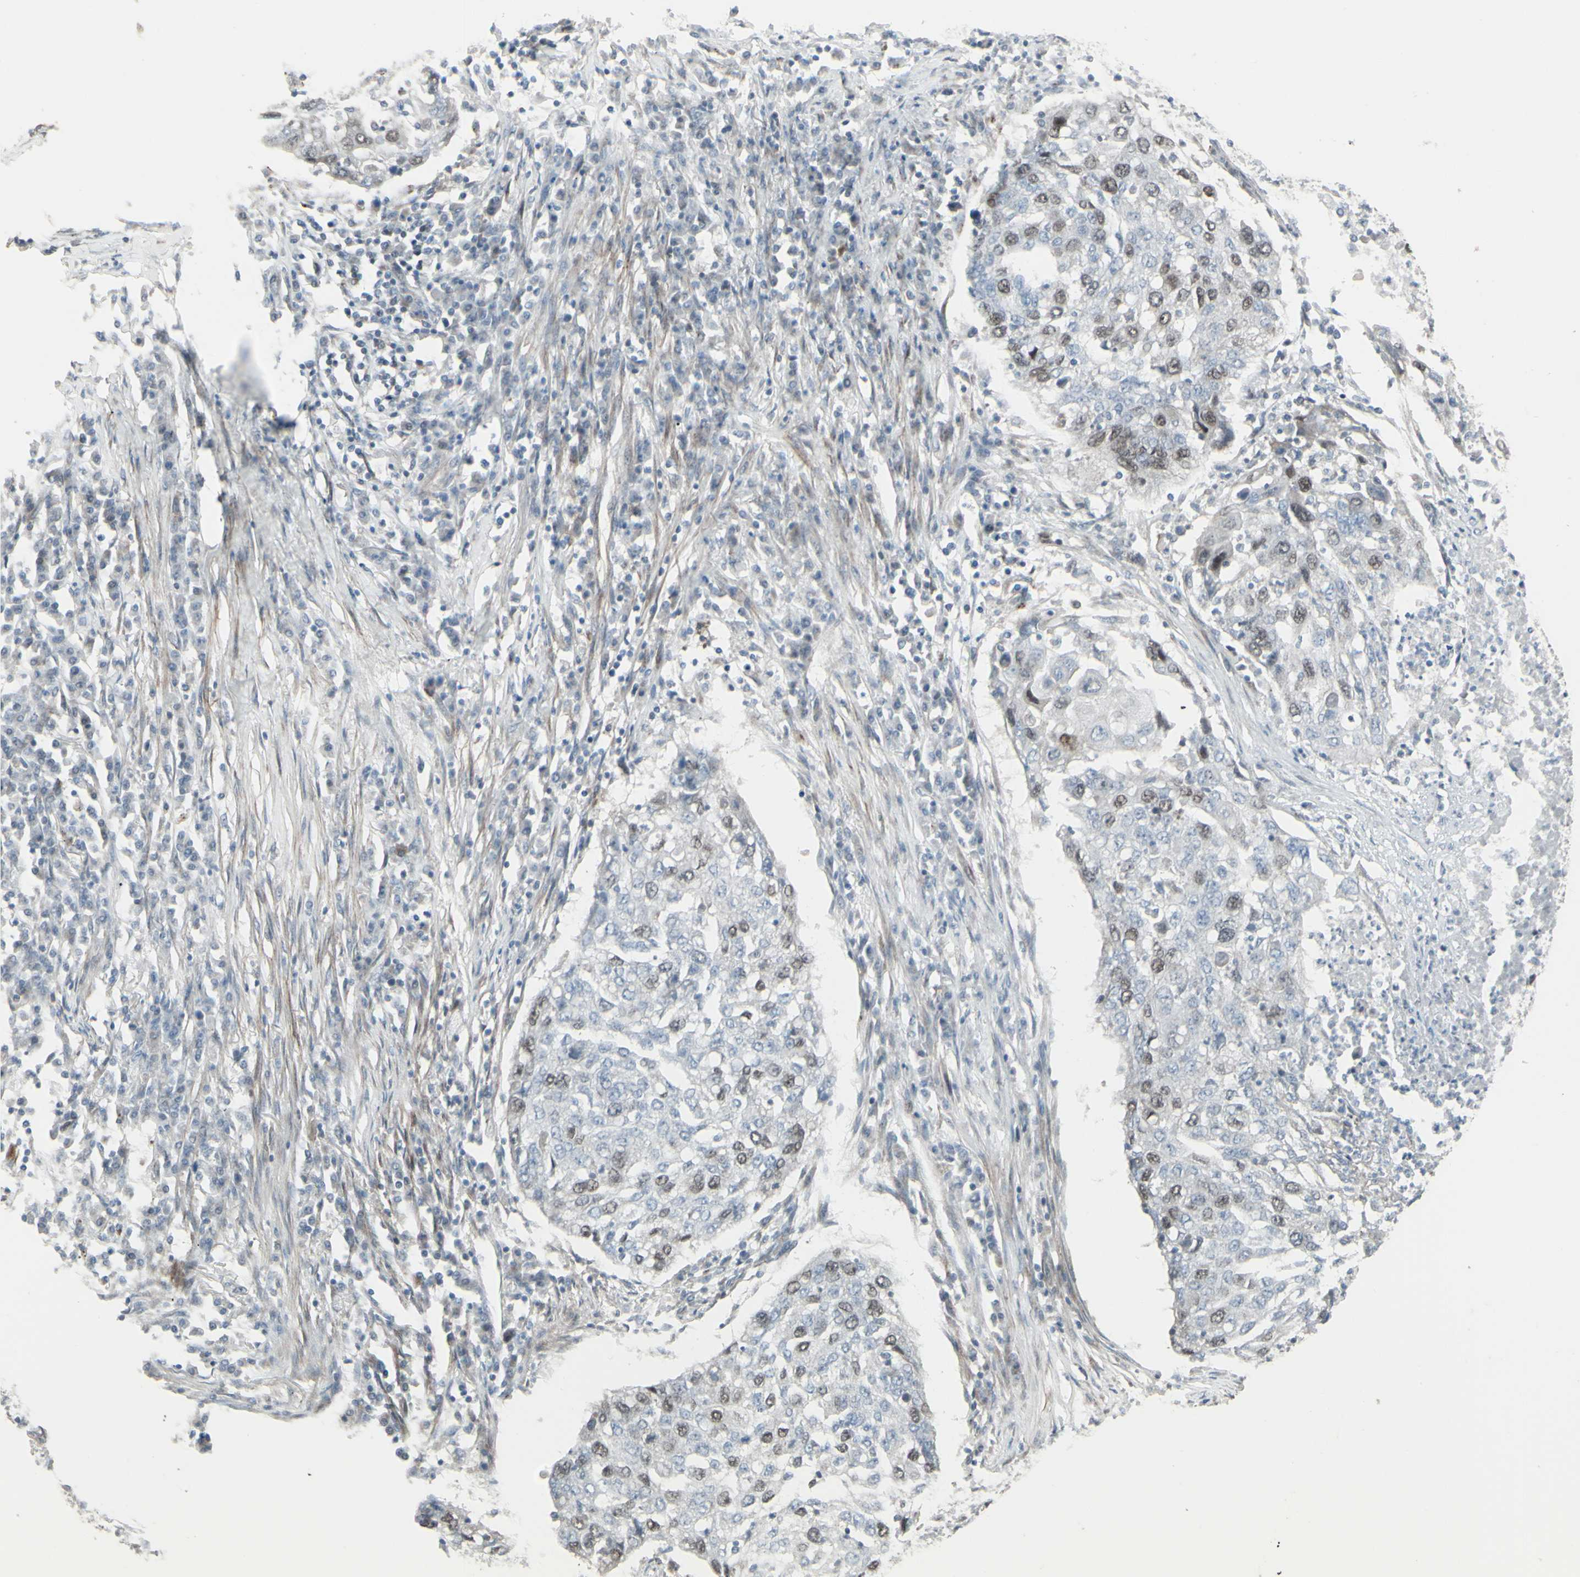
{"staining": {"intensity": "weak", "quantity": "25%-75%", "location": "nuclear"}, "tissue": "lung cancer", "cell_type": "Tumor cells", "image_type": "cancer", "snomed": [{"axis": "morphology", "description": "Squamous cell carcinoma, NOS"}, {"axis": "topography", "description": "Lung"}], "caption": "Immunohistochemical staining of lung cancer shows weak nuclear protein expression in about 25%-75% of tumor cells.", "gene": "GMNN", "patient": {"sex": "female", "age": 63}}